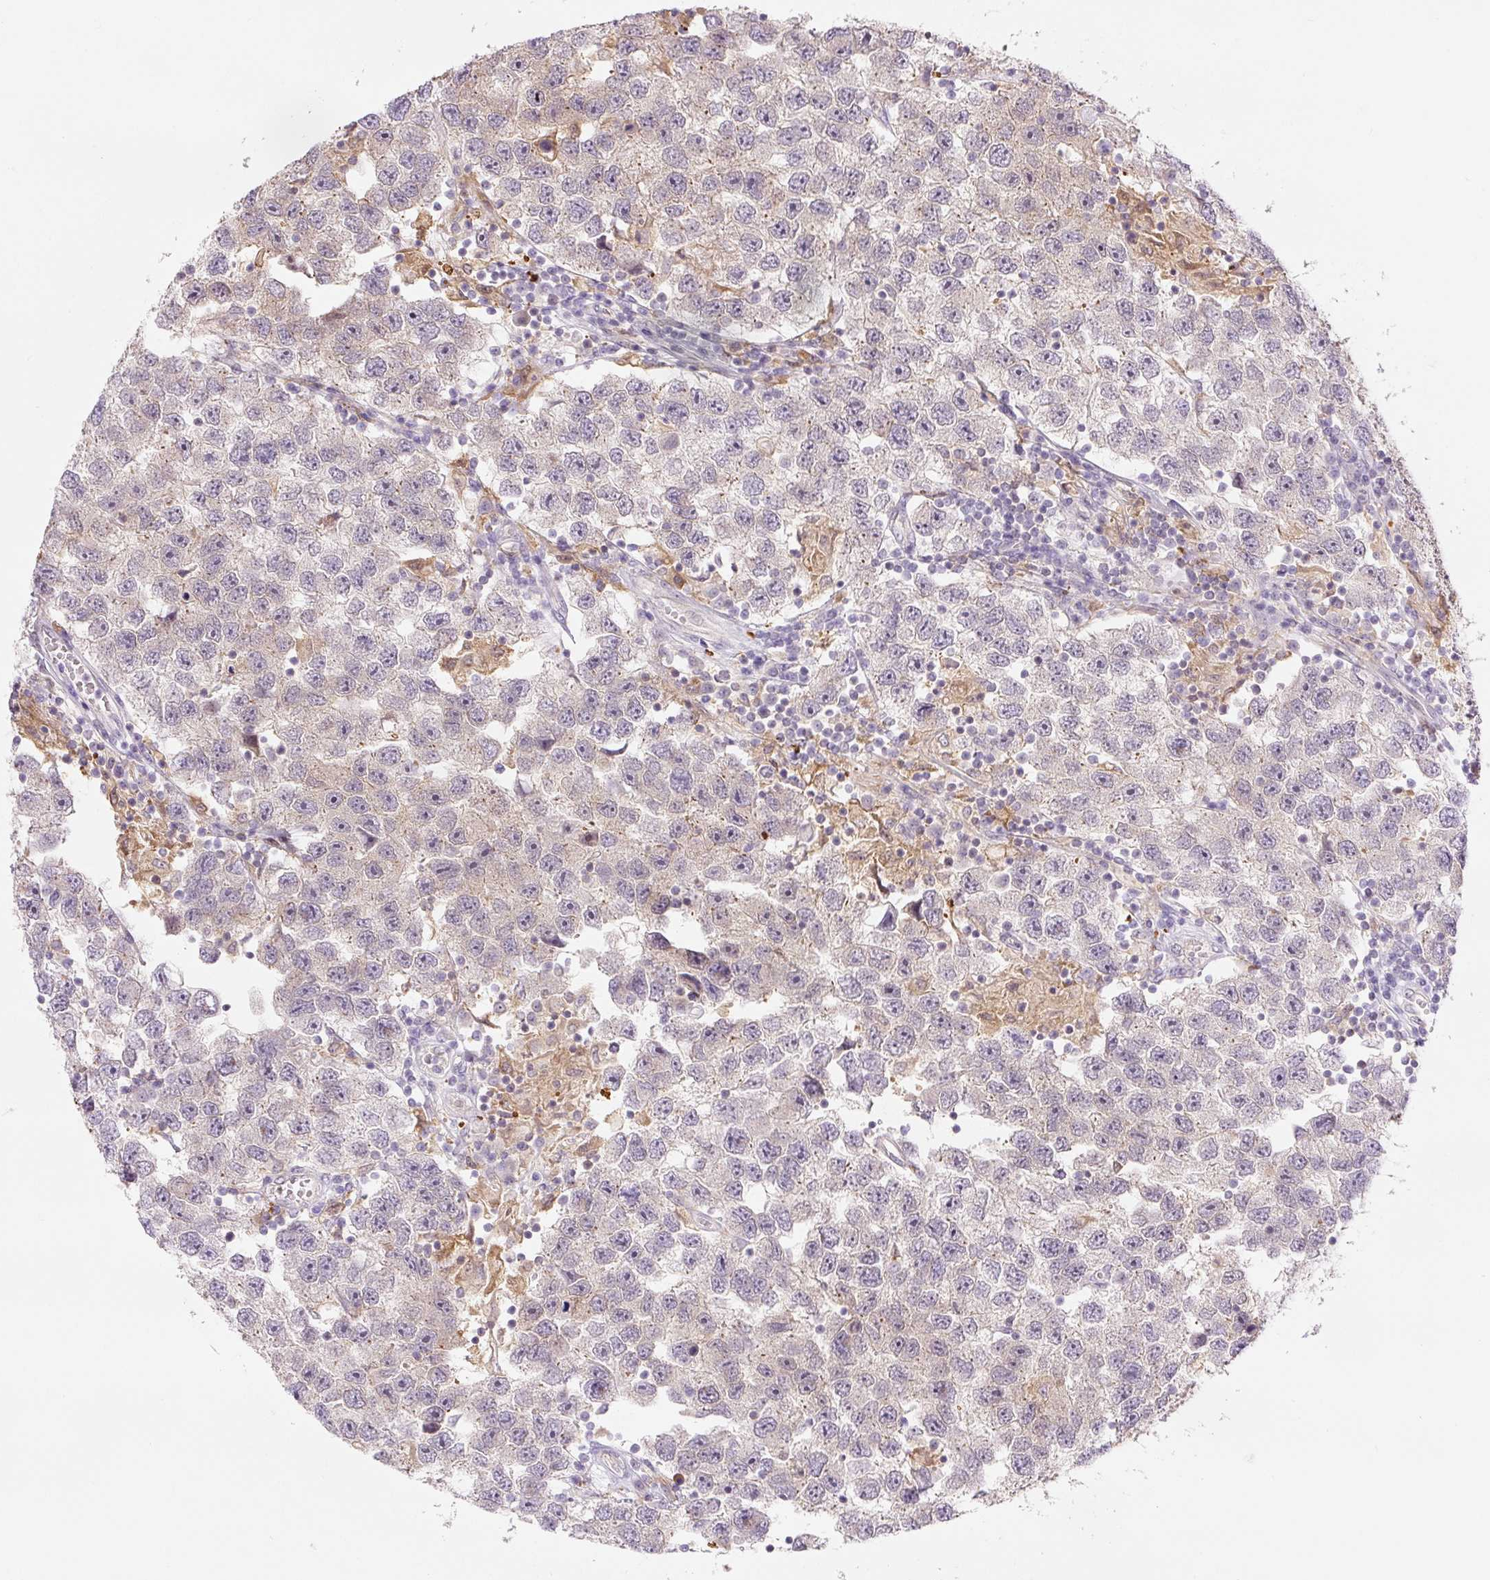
{"staining": {"intensity": "weak", "quantity": "25%-75%", "location": "cytoplasmic/membranous"}, "tissue": "testis cancer", "cell_type": "Tumor cells", "image_type": "cancer", "snomed": [{"axis": "morphology", "description": "Seminoma, NOS"}, {"axis": "topography", "description": "Testis"}], "caption": "Human testis seminoma stained for a protein (brown) shows weak cytoplasmic/membranous positive staining in approximately 25%-75% of tumor cells.", "gene": "SPSB2", "patient": {"sex": "male", "age": 26}}